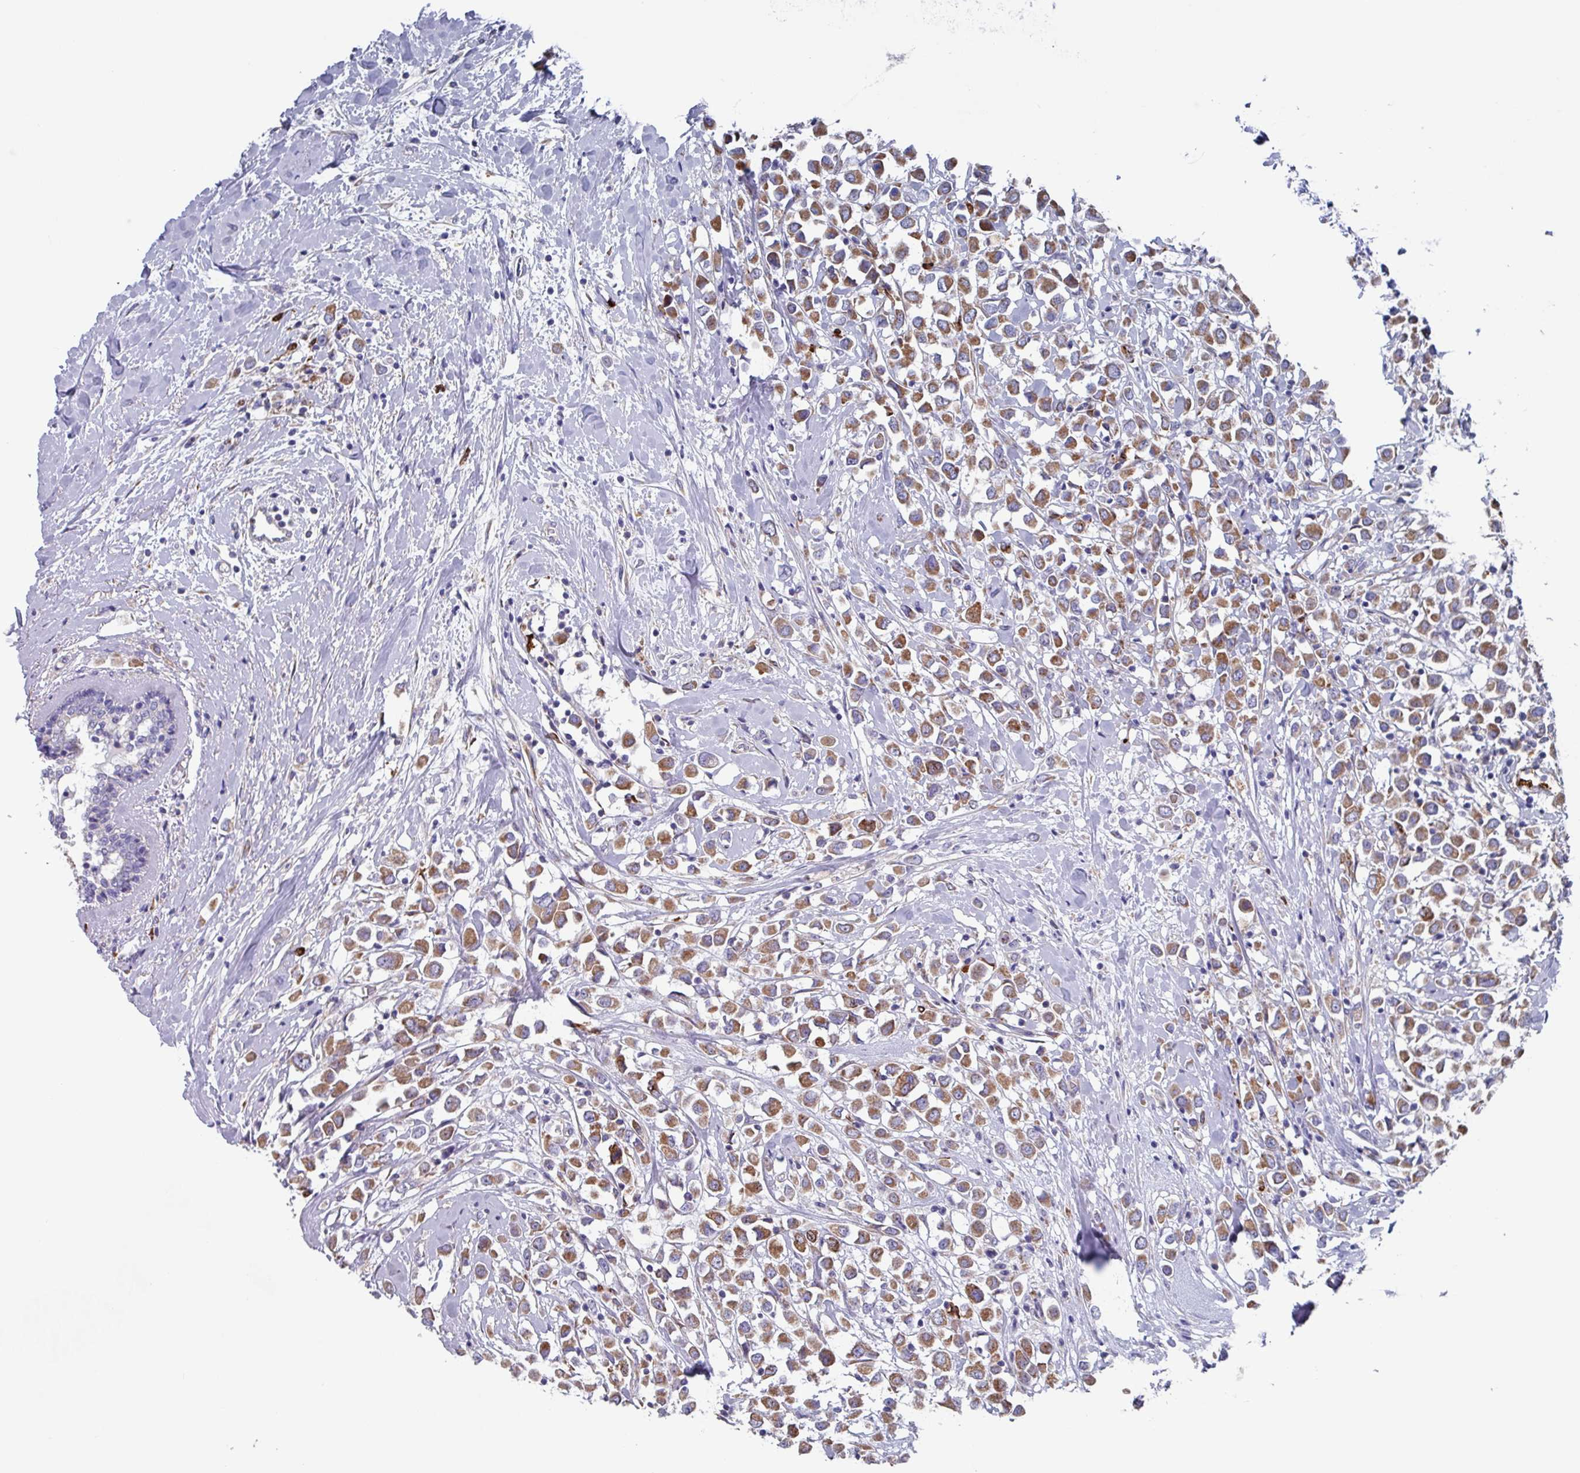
{"staining": {"intensity": "moderate", "quantity": ">75%", "location": "cytoplasmic/membranous"}, "tissue": "breast cancer", "cell_type": "Tumor cells", "image_type": "cancer", "snomed": [{"axis": "morphology", "description": "Duct carcinoma"}, {"axis": "topography", "description": "Breast"}], "caption": "Immunohistochemical staining of invasive ductal carcinoma (breast) shows medium levels of moderate cytoplasmic/membranous protein expression in approximately >75% of tumor cells.", "gene": "UQCC2", "patient": {"sex": "female", "age": 87}}